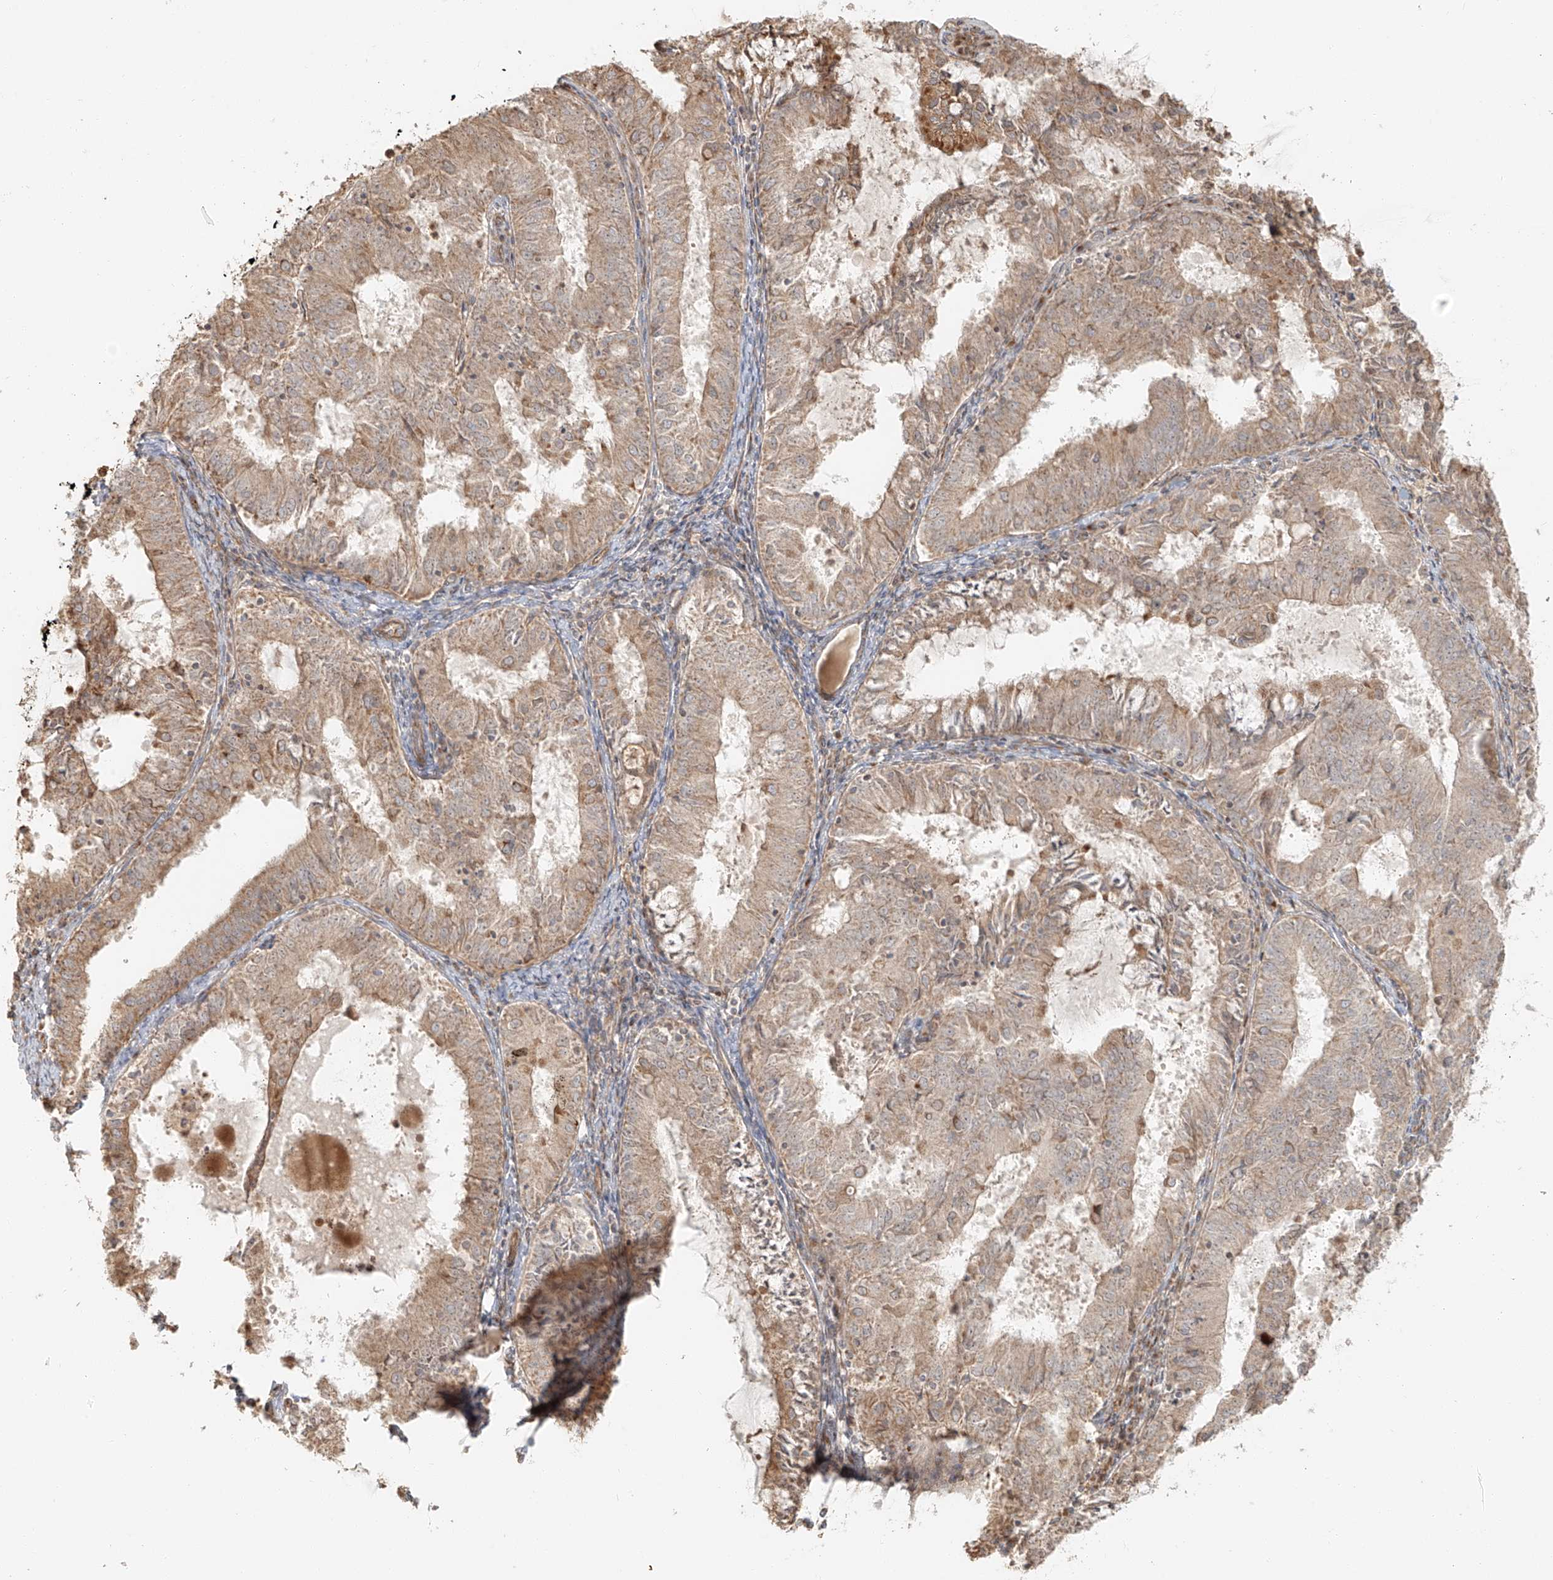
{"staining": {"intensity": "moderate", "quantity": ">75%", "location": "cytoplasmic/membranous"}, "tissue": "endometrial cancer", "cell_type": "Tumor cells", "image_type": "cancer", "snomed": [{"axis": "morphology", "description": "Adenocarcinoma, NOS"}, {"axis": "topography", "description": "Endometrium"}], "caption": "A medium amount of moderate cytoplasmic/membranous staining is appreciated in about >75% of tumor cells in endometrial adenocarcinoma tissue.", "gene": "MIPEP", "patient": {"sex": "female", "age": 57}}